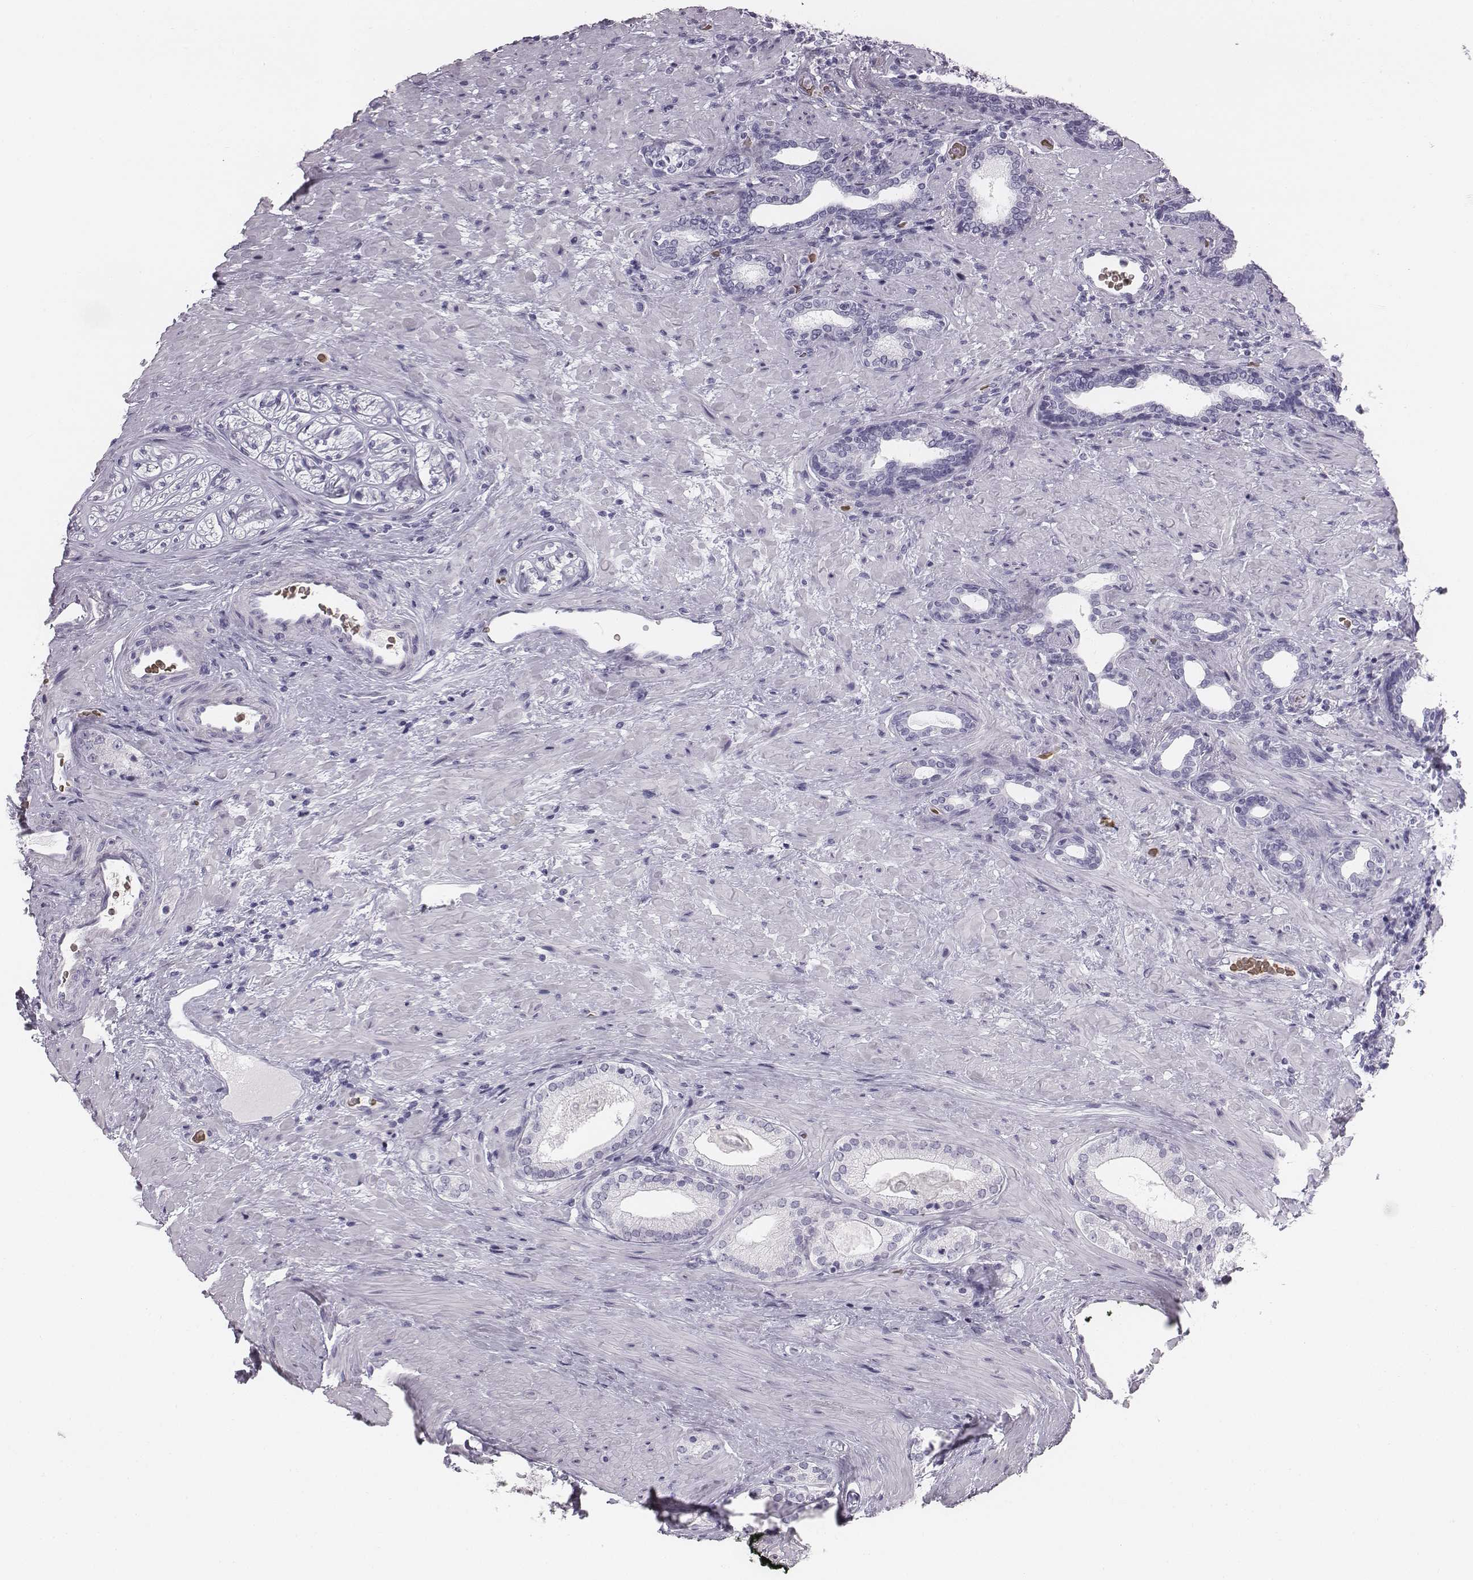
{"staining": {"intensity": "negative", "quantity": "none", "location": "none"}, "tissue": "prostate cancer", "cell_type": "Tumor cells", "image_type": "cancer", "snomed": [{"axis": "morphology", "description": "Adenocarcinoma, Low grade"}, {"axis": "topography", "description": "Prostate and seminal vesicle, NOS"}], "caption": "Immunohistochemistry image of human prostate adenocarcinoma (low-grade) stained for a protein (brown), which reveals no positivity in tumor cells. (Immunohistochemistry (ihc), brightfield microscopy, high magnification).", "gene": "HBZ", "patient": {"sex": "male", "age": 61}}